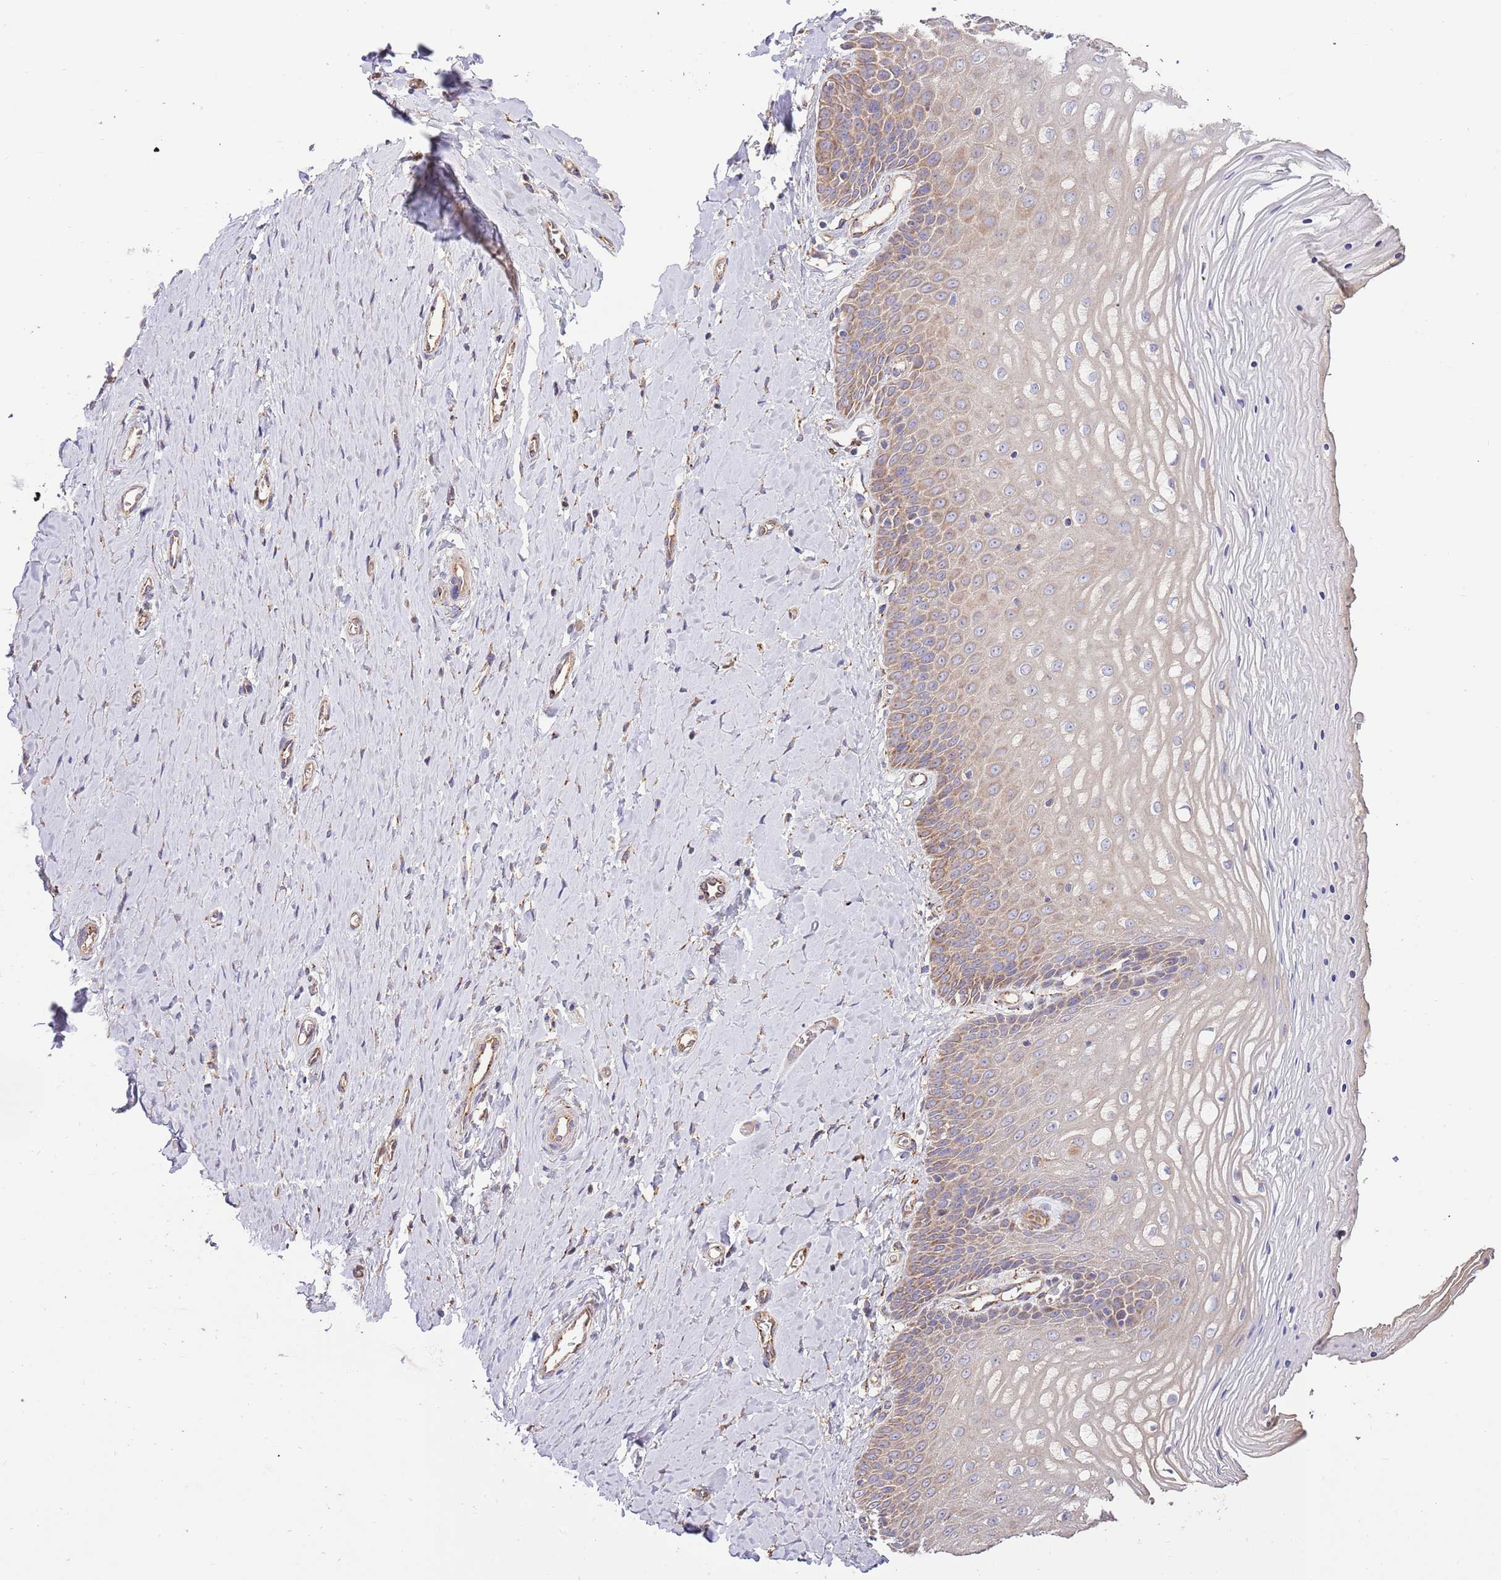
{"staining": {"intensity": "weak", "quantity": "25%-75%", "location": "cytoplasmic/membranous"}, "tissue": "vagina", "cell_type": "Squamous epithelial cells", "image_type": "normal", "snomed": [{"axis": "morphology", "description": "Normal tissue, NOS"}, {"axis": "topography", "description": "Vagina"}], "caption": "High-power microscopy captured an immunohistochemistry (IHC) photomicrograph of benign vagina, revealing weak cytoplasmic/membranous expression in about 25%-75% of squamous epithelial cells.", "gene": "DOCK6", "patient": {"sex": "female", "age": 65}}